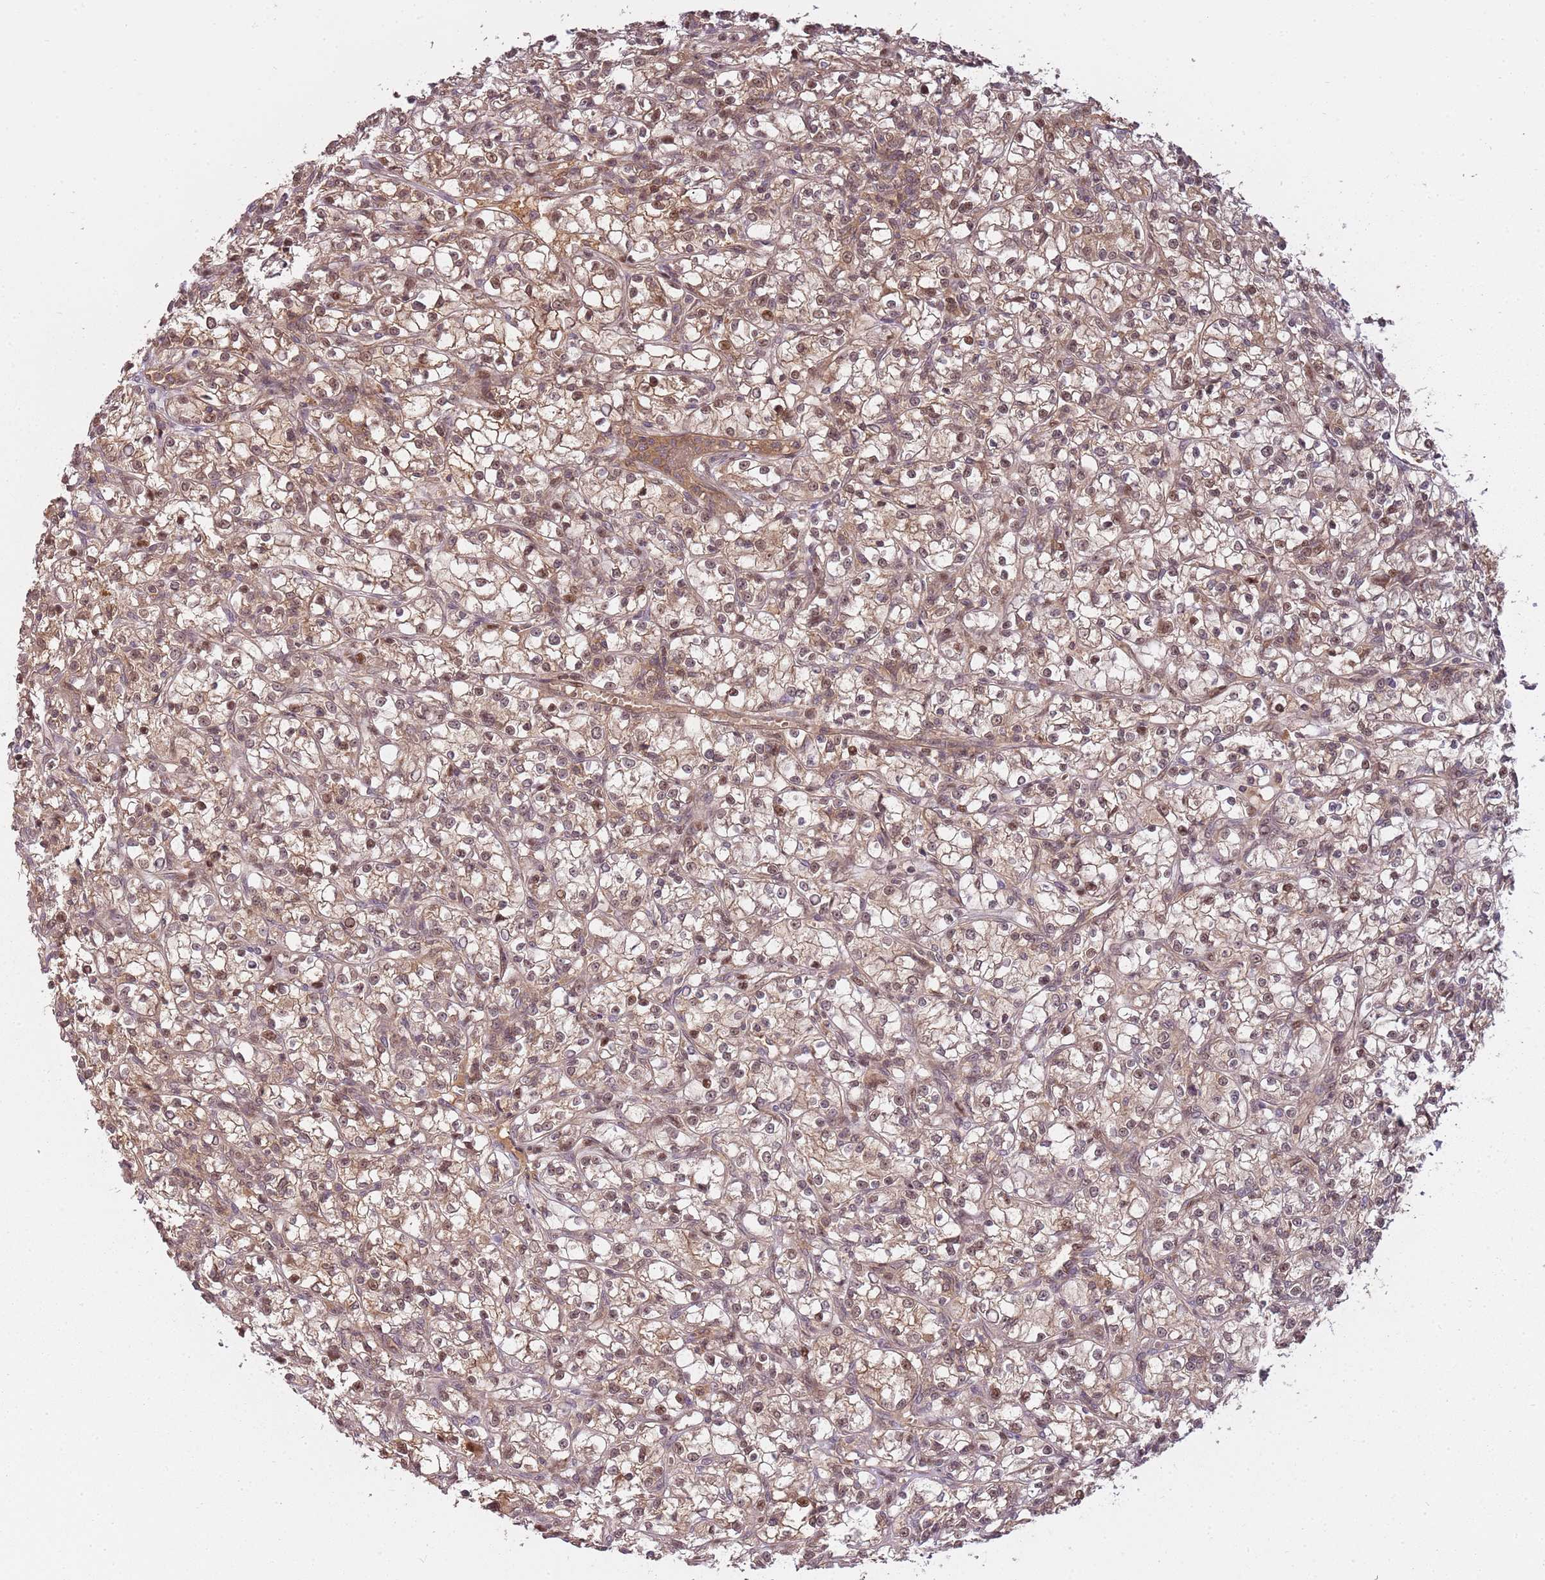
{"staining": {"intensity": "moderate", "quantity": ">75%", "location": "cytoplasmic/membranous,nuclear"}, "tissue": "renal cancer", "cell_type": "Tumor cells", "image_type": "cancer", "snomed": [{"axis": "morphology", "description": "Adenocarcinoma, NOS"}, {"axis": "topography", "description": "Kidney"}], "caption": "DAB (3,3'-diaminobenzidine) immunohistochemical staining of adenocarcinoma (renal) reveals moderate cytoplasmic/membranous and nuclear protein expression in approximately >75% of tumor cells.", "gene": "GSTO2", "patient": {"sex": "female", "age": 59}}